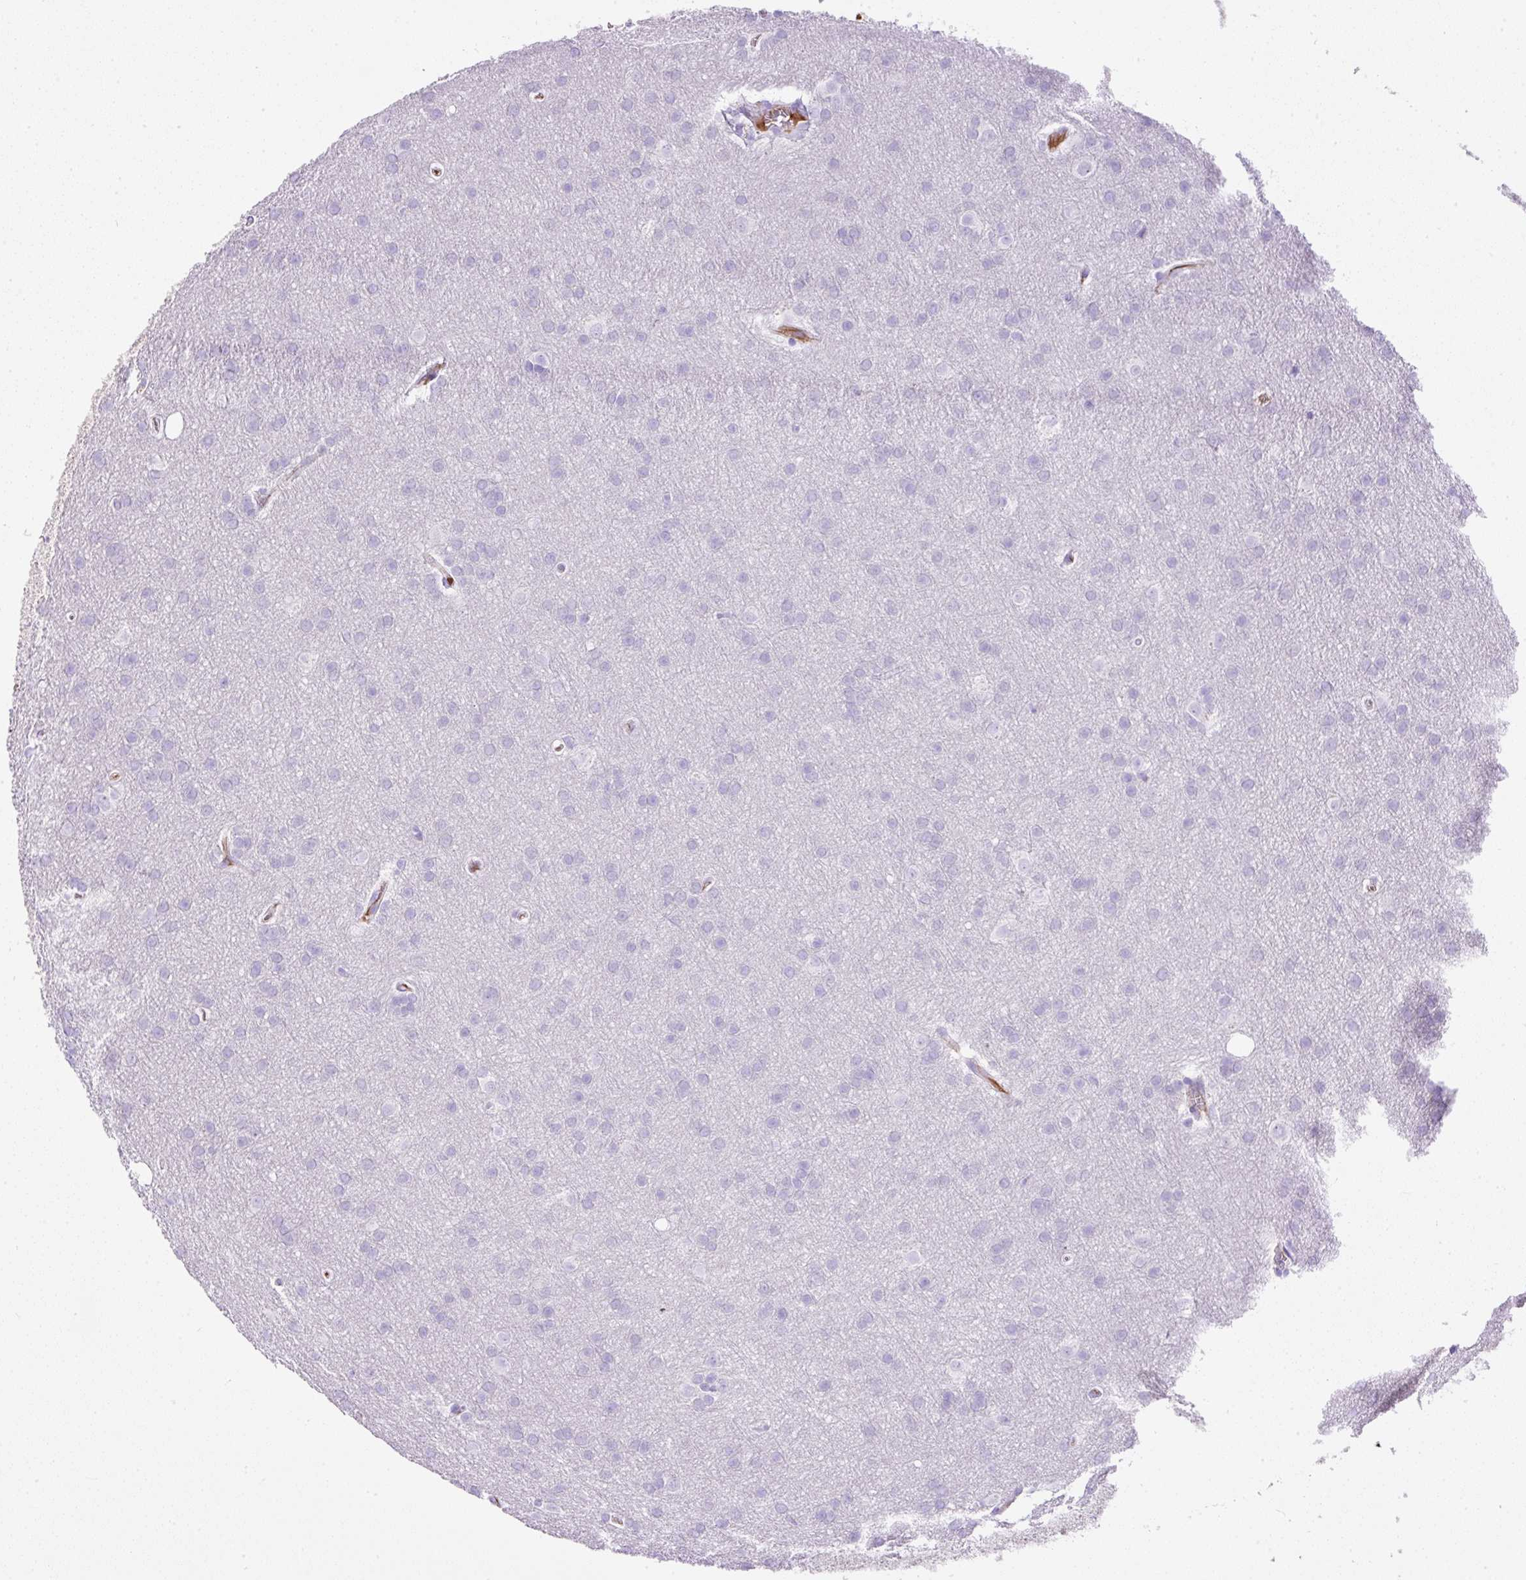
{"staining": {"intensity": "negative", "quantity": "none", "location": "none"}, "tissue": "glioma", "cell_type": "Tumor cells", "image_type": "cancer", "snomed": [{"axis": "morphology", "description": "Glioma, malignant, High grade"}, {"axis": "topography", "description": "Brain"}], "caption": "DAB immunohistochemical staining of human glioma reveals no significant positivity in tumor cells.", "gene": "APCS", "patient": {"sex": "male", "age": 53}}